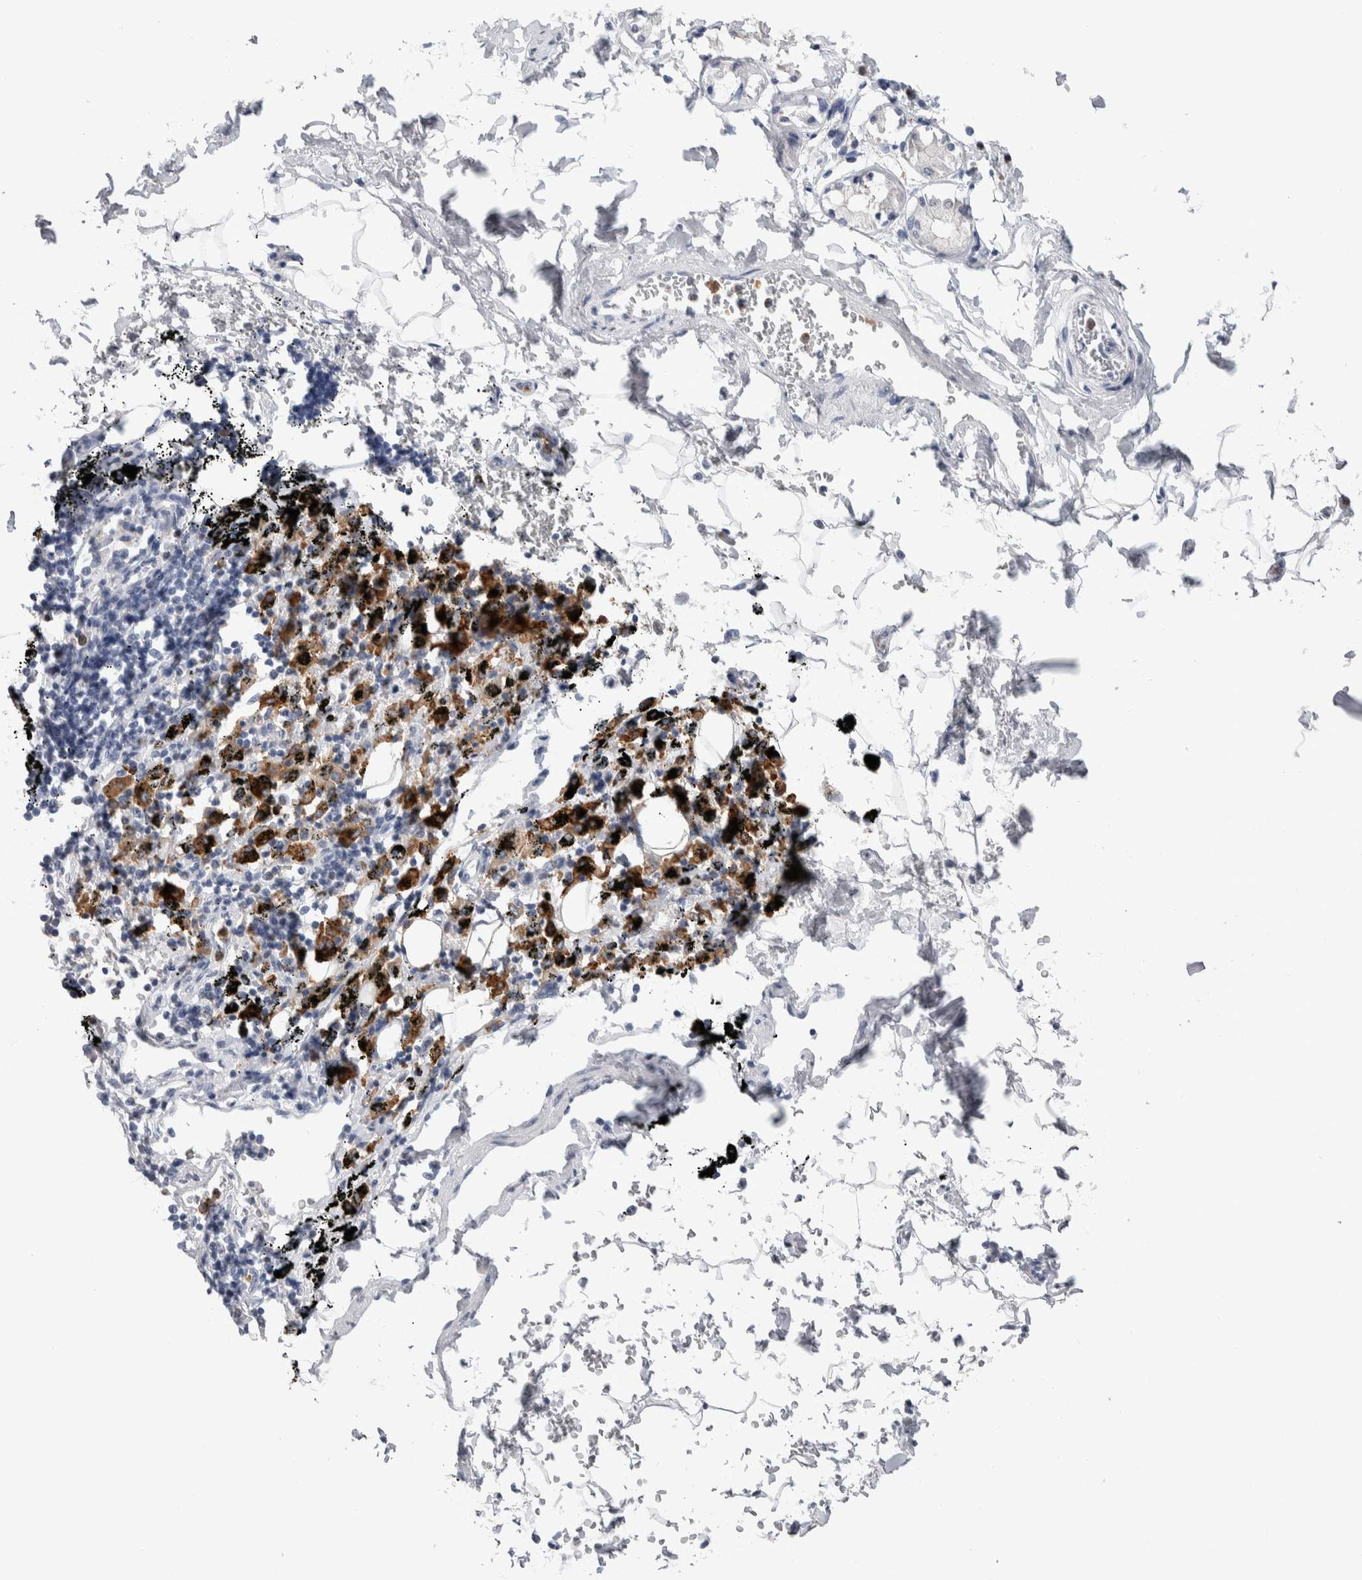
{"staining": {"intensity": "negative", "quantity": "none", "location": "none"}, "tissue": "adipose tissue", "cell_type": "Adipocytes", "image_type": "normal", "snomed": [{"axis": "morphology", "description": "Normal tissue, NOS"}, {"axis": "topography", "description": "Cartilage tissue"}, {"axis": "topography", "description": "Lung"}], "caption": "IHC of unremarkable human adipose tissue demonstrates no staining in adipocytes. Brightfield microscopy of immunohistochemistry (IHC) stained with DAB (brown) and hematoxylin (blue), captured at high magnification.", "gene": "LURAP1L", "patient": {"sex": "female", "age": 77}}